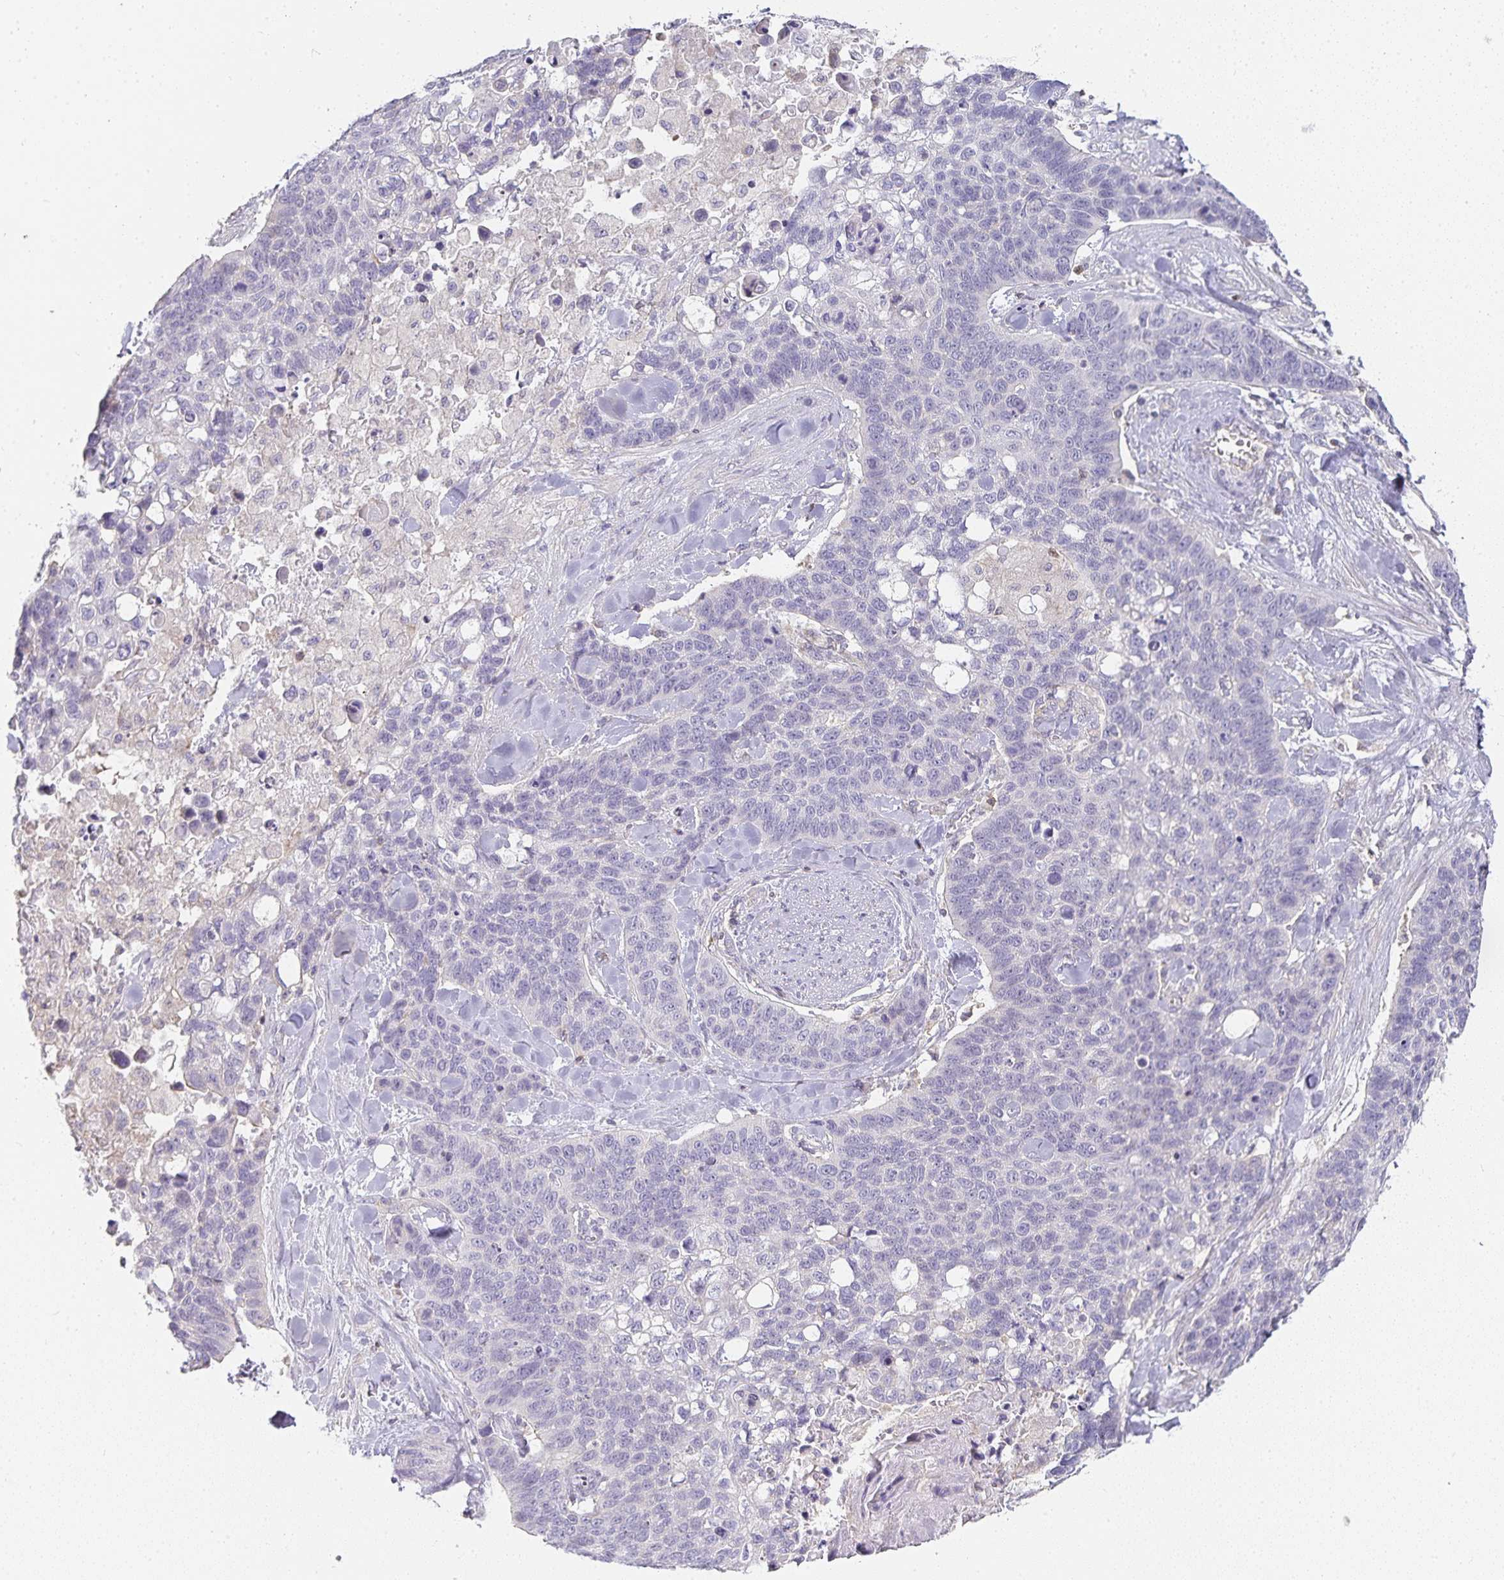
{"staining": {"intensity": "negative", "quantity": "none", "location": "none"}, "tissue": "lung cancer", "cell_type": "Tumor cells", "image_type": "cancer", "snomed": [{"axis": "morphology", "description": "Squamous cell carcinoma, NOS"}, {"axis": "topography", "description": "Lung"}], "caption": "This micrograph is of squamous cell carcinoma (lung) stained with IHC to label a protein in brown with the nuclei are counter-stained blue. There is no expression in tumor cells. (DAB (3,3'-diaminobenzidine) IHC visualized using brightfield microscopy, high magnification).", "gene": "GATA3", "patient": {"sex": "male", "age": 62}}